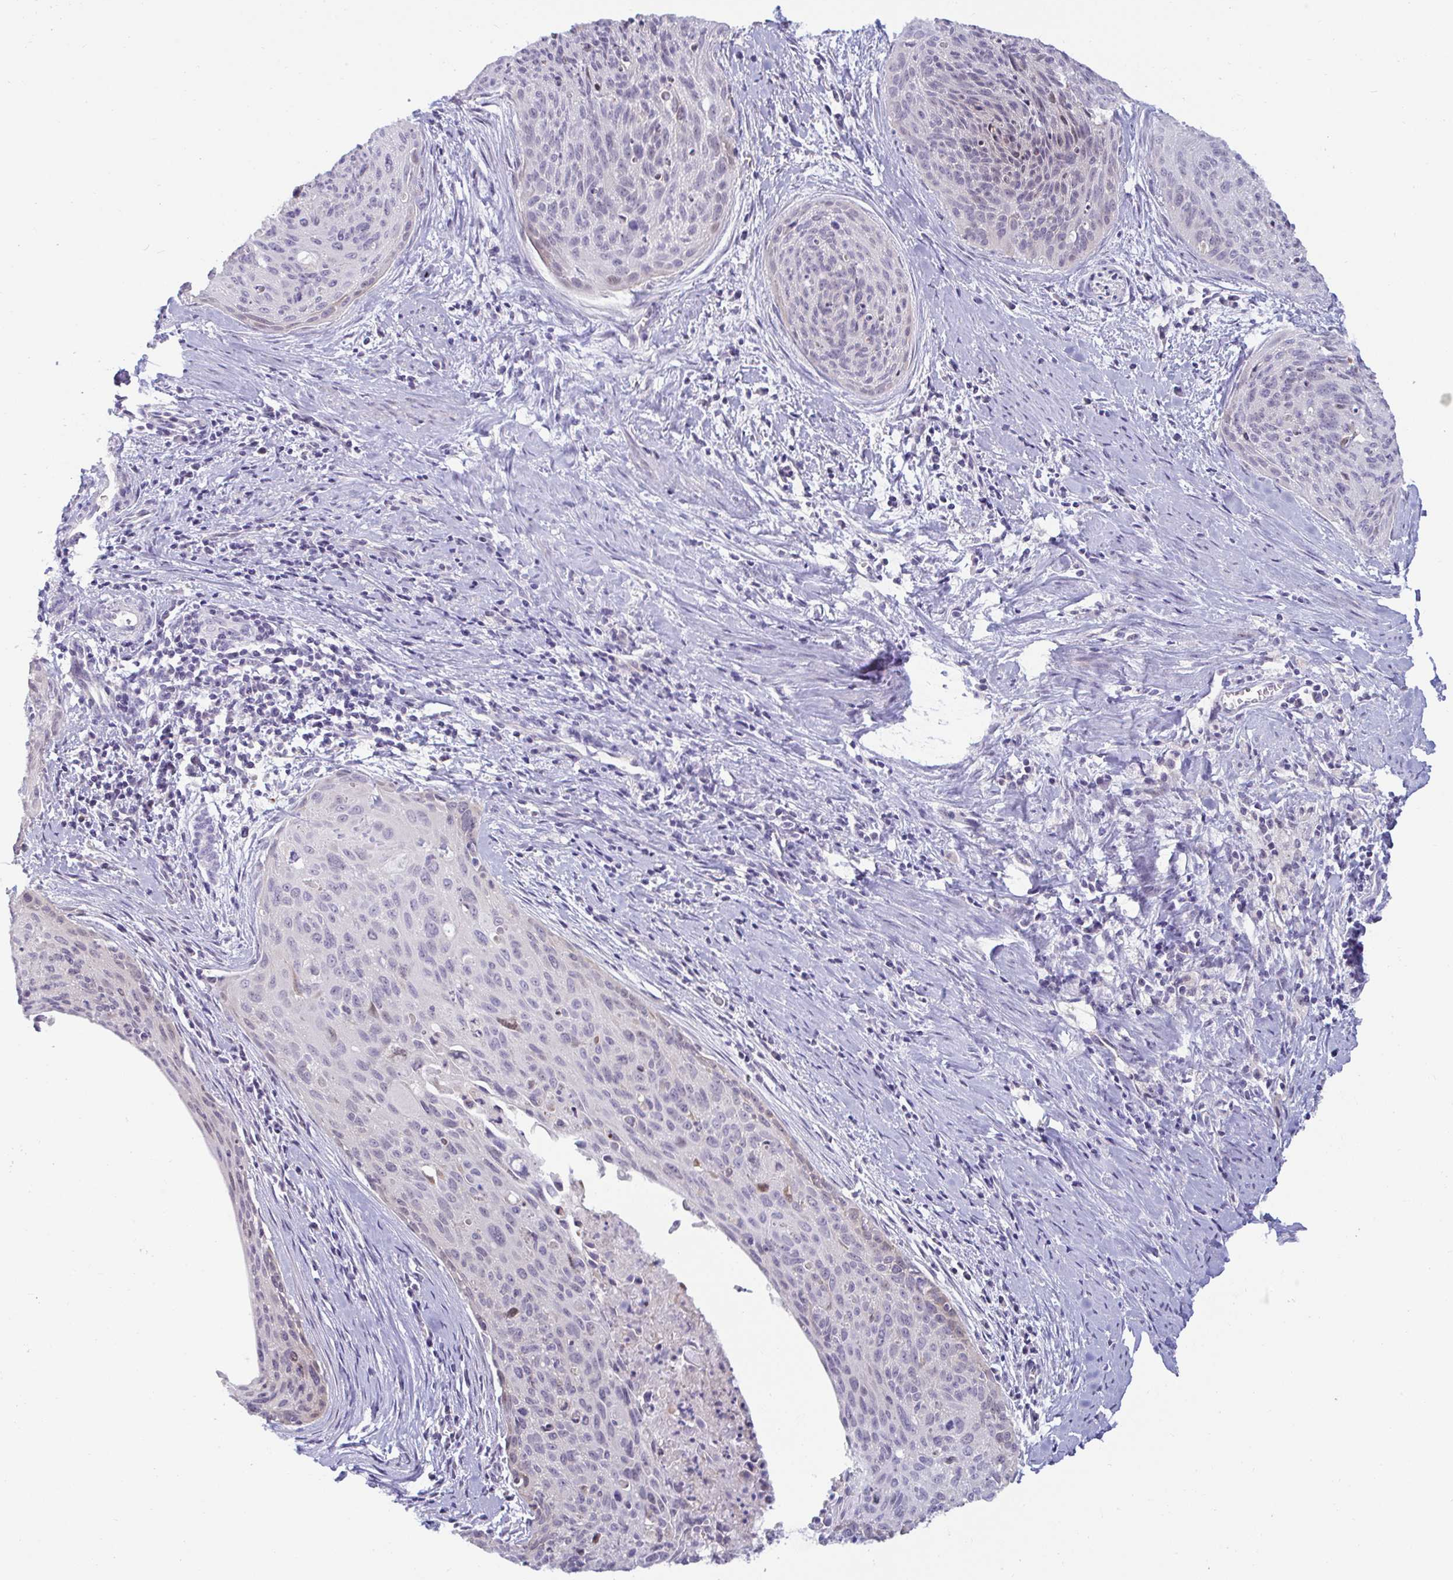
{"staining": {"intensity": "weak", "quantity": "<25%", "location": "nuclear"}, "tissue": "cervical cancer", "cell_type": "Tumor cells", "image_type": "cancer", "snomed": [{"axis": "morphology", "description": "Squamous cell carcinoma, NOS"}, {"axis": "topography", "description": "Cervix"}], "caption": "The IHC histopathology image has no significant positivity in tumor cells of cervical squamous cell carcinoma tissue.", "gene": "GSTM1", "patient": {"sex": "female", "age": 55}}